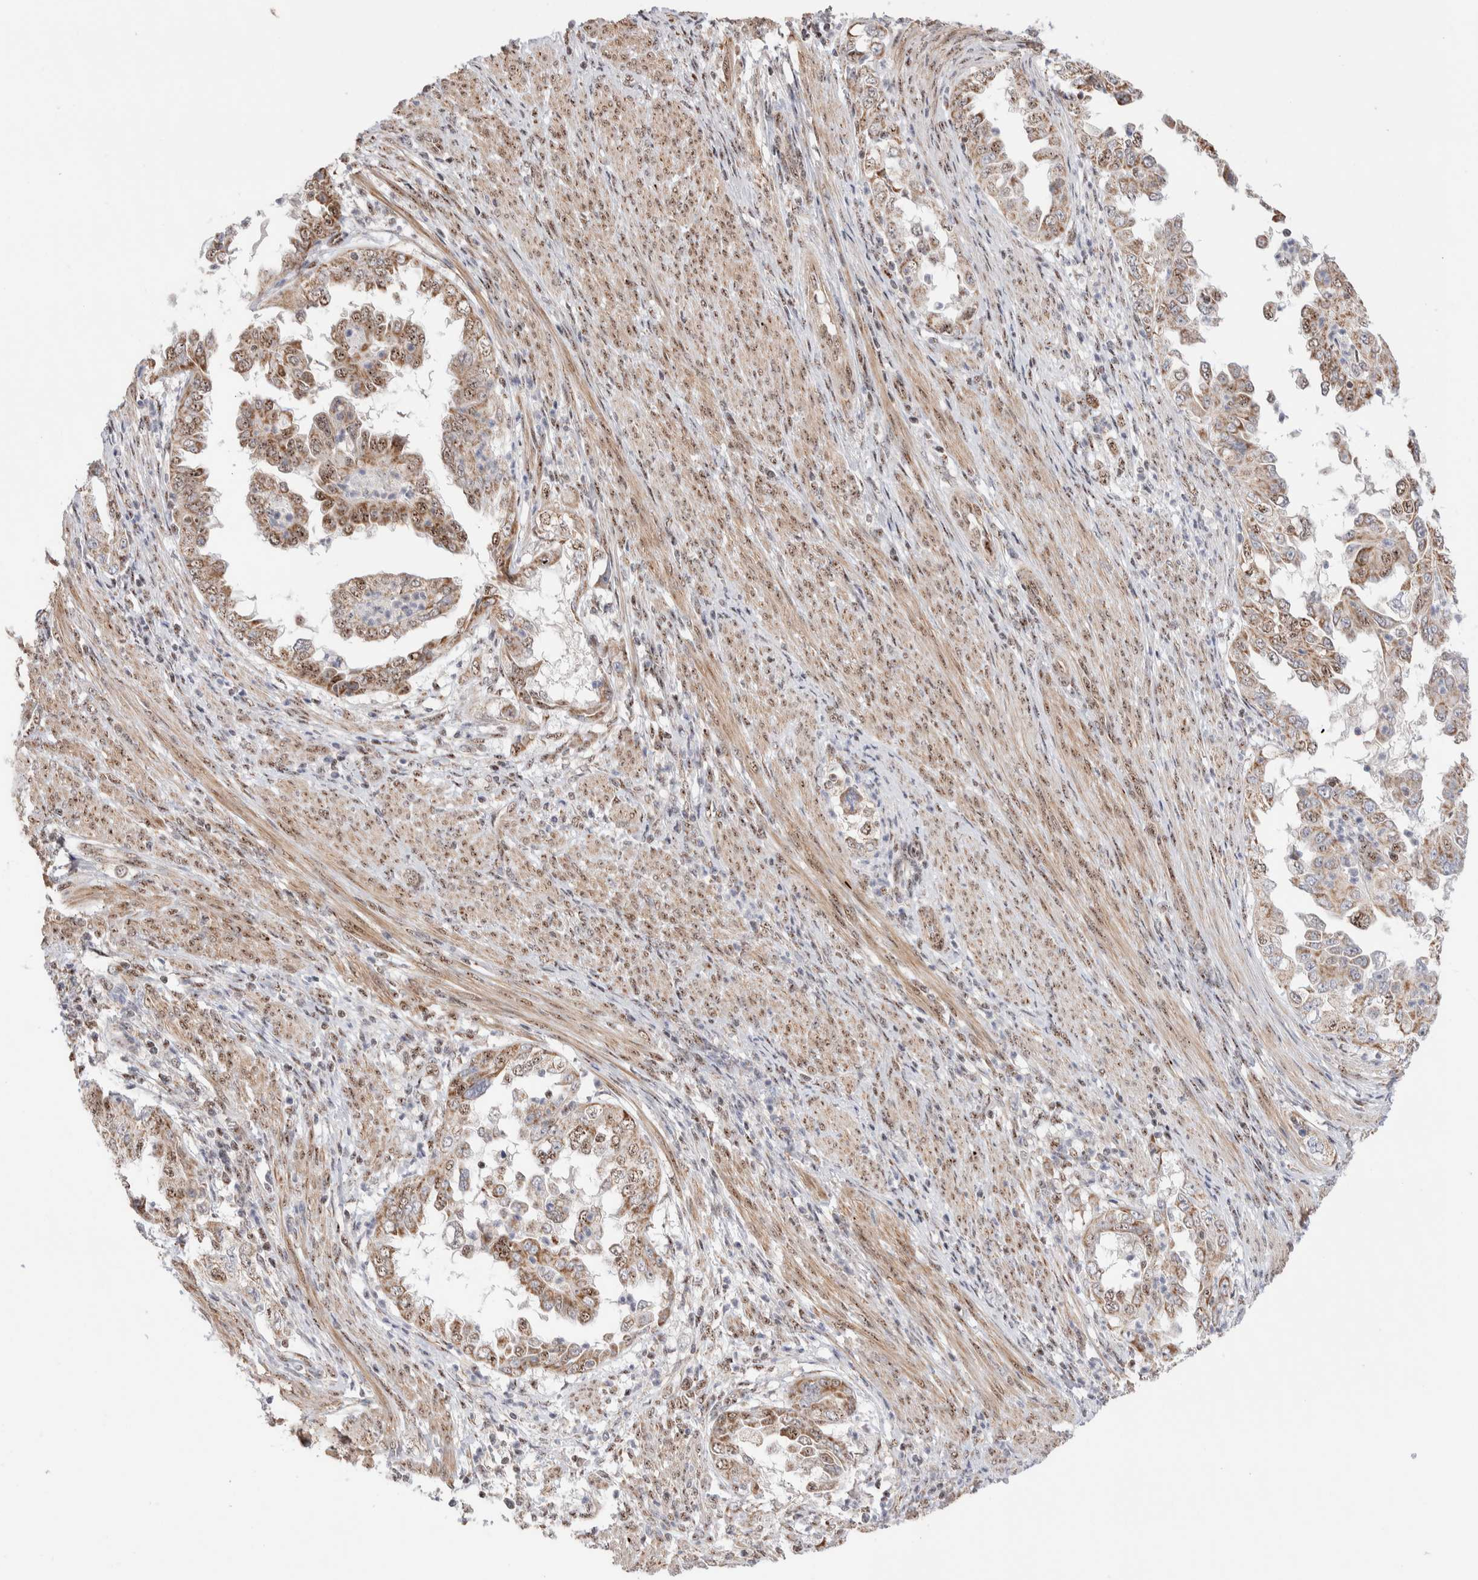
{"staining": {"intensity": "moderate", "quantity": ">75%", "location": "cytoplasmic/membranous,nuclear"}, "tissue": "endometrial cancer", "cell_type": "Tumor cells", "image_type": "cancer", "snomed": [{"axis": "morphology", "description": "Adenocarcinoma, NOS"}, {"axis": "topography", "description": "Endometrium"}], "caption": "Moderate cytoplasmic/membranous and nuclear staining is seen in about >75% of tumor cells in adenocarcinoma (endometrial). The staining is performed using DAB (3,3'-diaminobenzidine) brown chromogen to label protein expression. The nuclei are counter-stained blue using hematoxylin.", "gene": "ZNF695", "patient": {"sex": "female", "age": 85}}